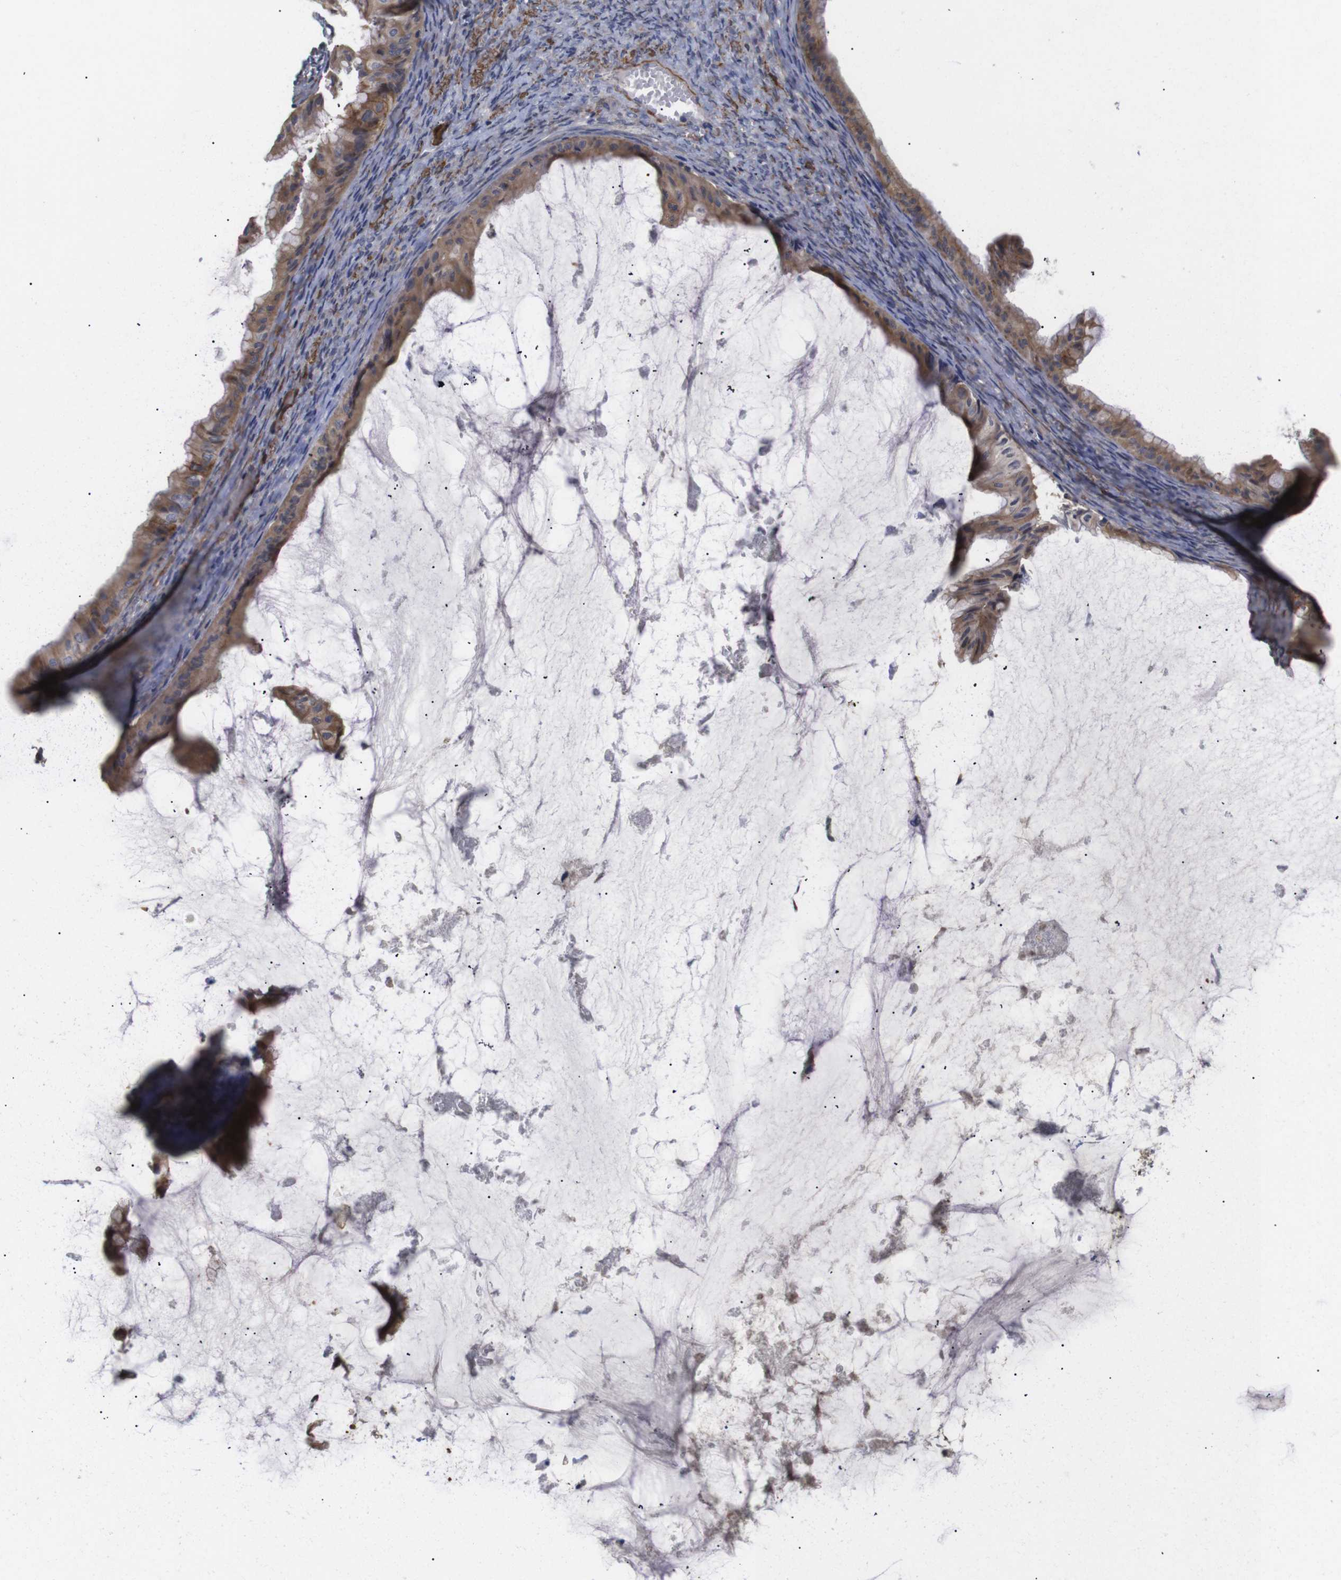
{"staining": {"intensity": "moderate", "quantity": ">75%", "location": "cytoplasmic/membranous"}, "tissue": "ovarian cancer", "cell_type": "Tumor cells", "image_type": "cancer", "snomed": [{"axis": "morphology", "description": "Cystadenocarcinoma, mucinous, NOS"}, {"axis": "topography", "description": "Ovary"}], "caption": "This photomicrograph demonstrates IHC staining of human ovarian cancer (mucinous cystadenocarcinoma), with medium moderate cytoplasmic/membranous staining in about >75% of tumor cells.", "gene": "PDLIM5", "patient": {"sex": "female", "age": 61}}